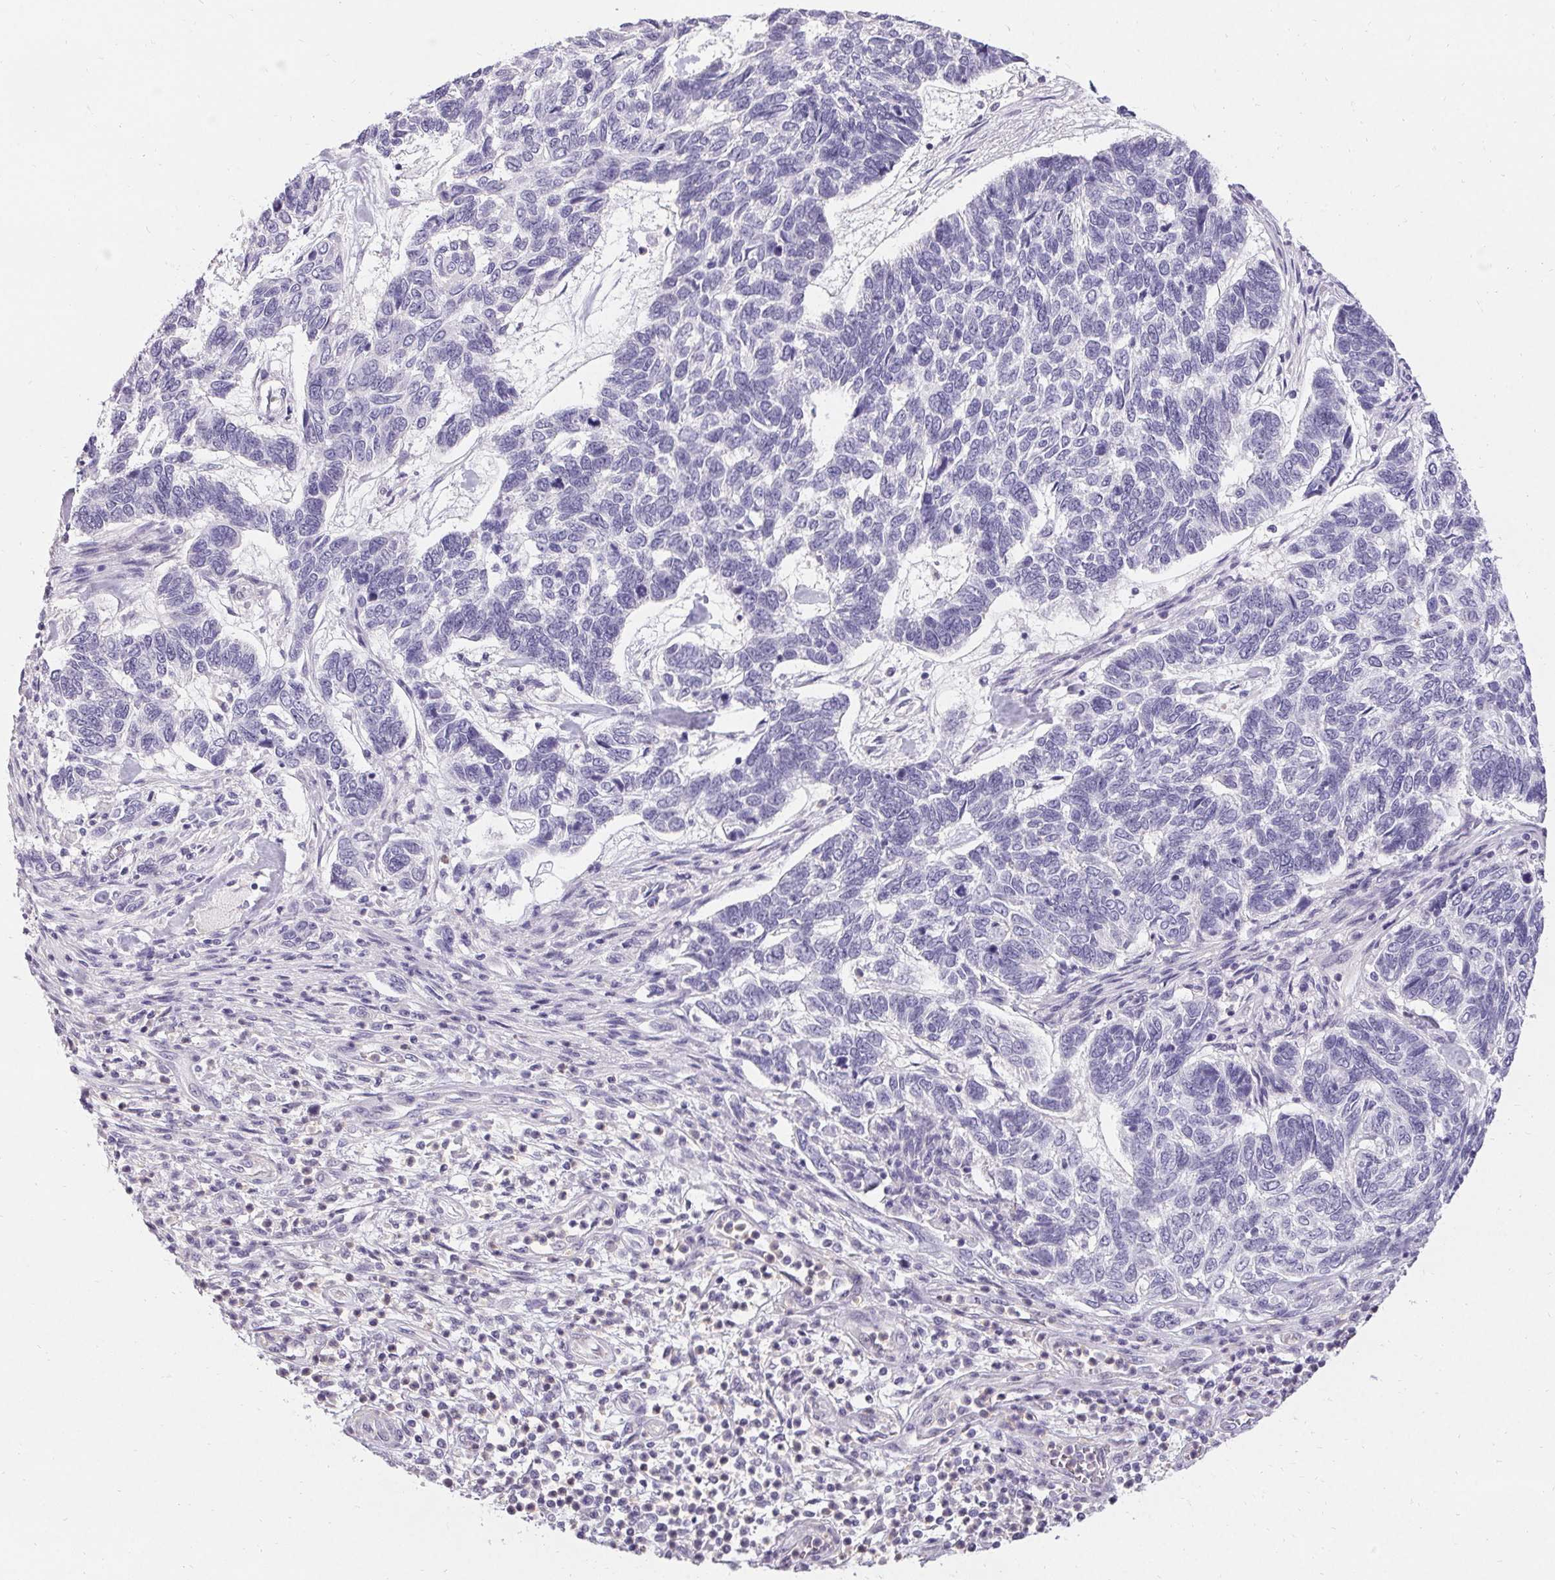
{"staining": {"intensity": "negative", "quantity": "none", "location": "none"}, "tissue": "skin cancer", "cell_type": "Tumor cells", "image_type": "cancer", "snomed": [{"axis": "morphology", "description": "Basal cell carcinoma"}, {"axis": "topography", "description": "Skin"}], "caption": "IHC histopathology image of neoplastic tissue: human basal cell carcinoma (skin) stained with DAB shows no significant protein staining in tumor cells.", "gene": "PMEL", "patient": {"sex": "female", "age": 65}}